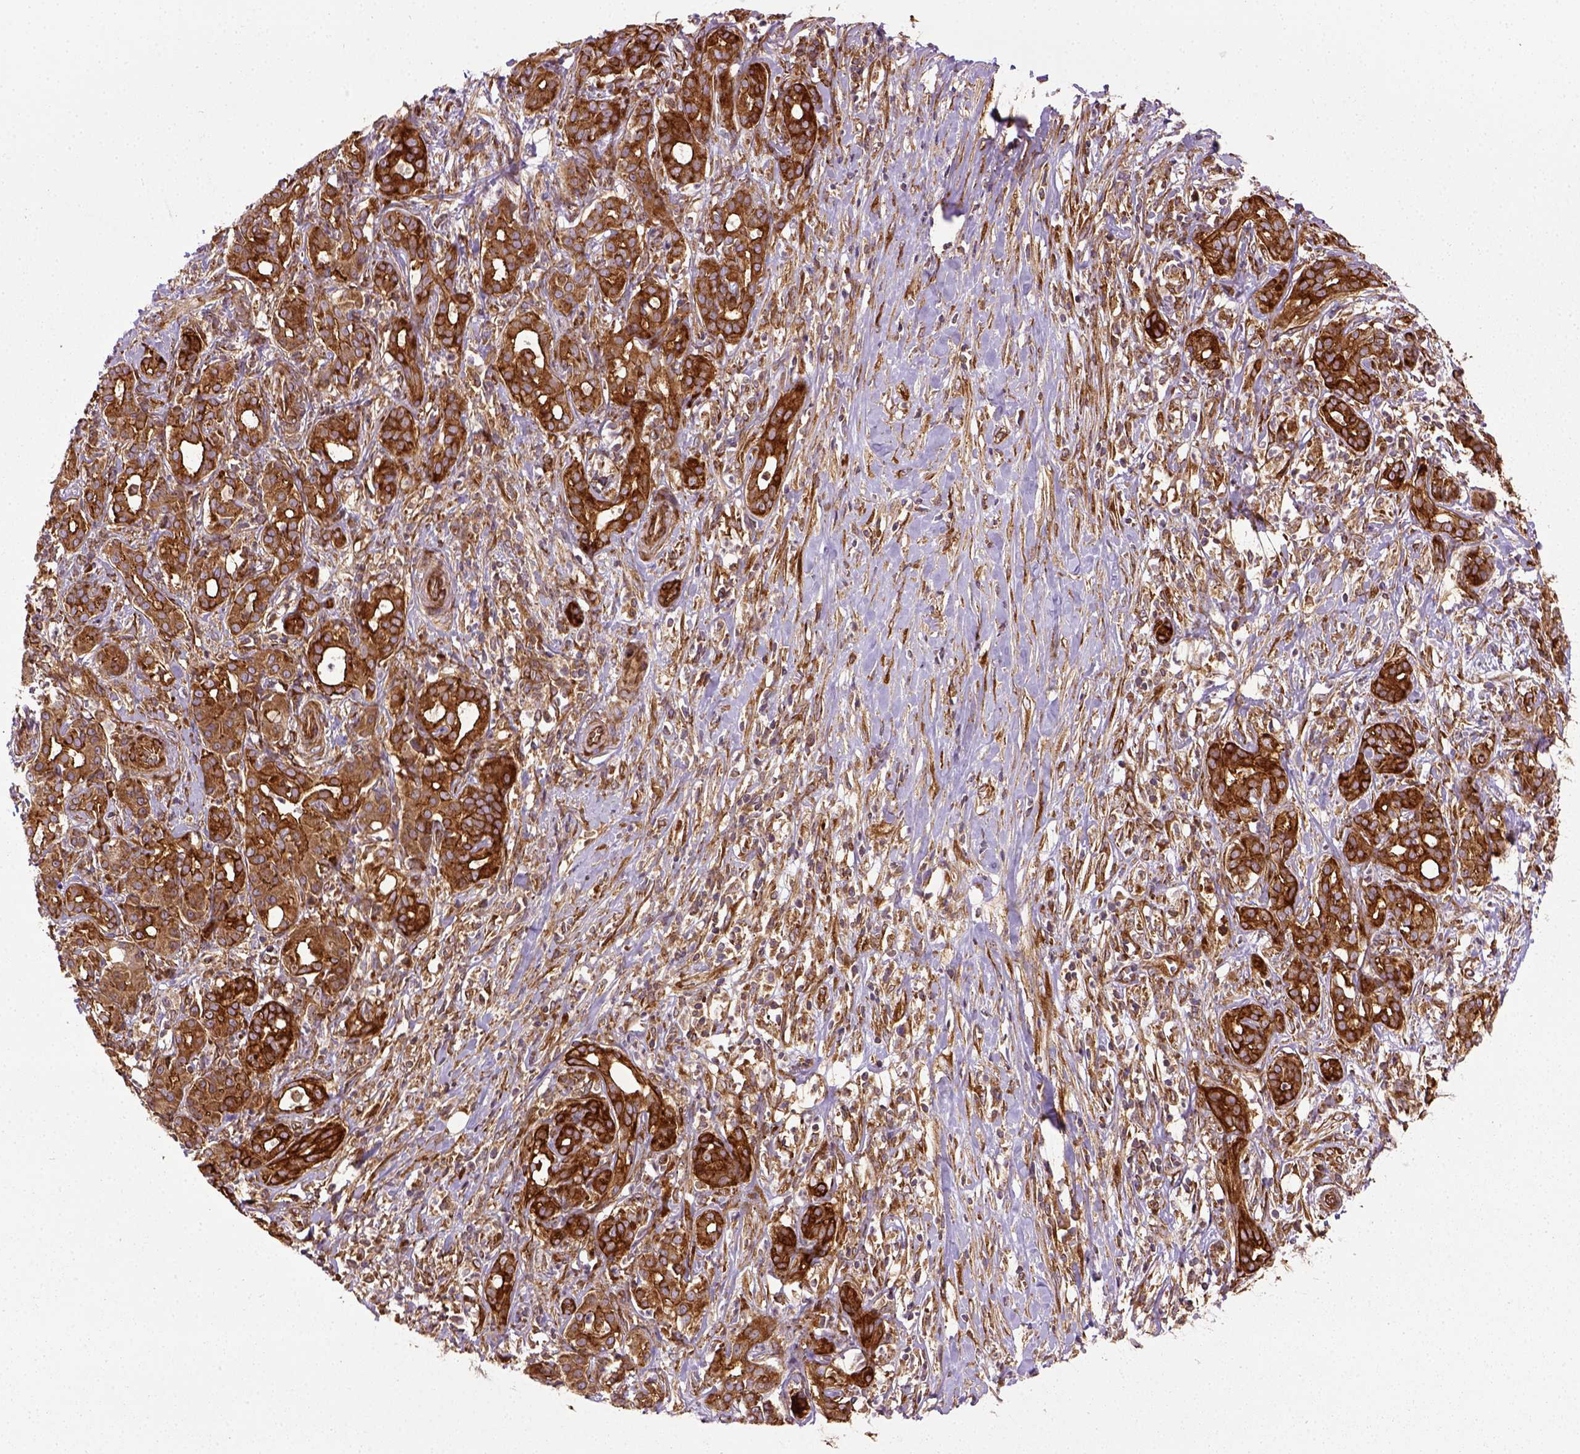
{"staining": {"intensity": "strong", "quantity": ">75%", "location": "cytoplasmic/membranous"}, "tissue": "pancreatic cancer", "cell_type": "Tumor cells", "image_type": "cancer", "snomed": [{"axis": "morphology", "description": "Adenocarcinoma, NOS"}, {"axis": "topography", "description": "Pancreas"}], "caption": "A high-resolution photomicrograph shows immunohistochemistry staining of pancreatic adenocarcinoma, which exhibits strong cytoplasmic/membranous staining in approximately >75% of tumor cells.", "gene": "CAPRIN1", "patient": {"sex": "male", "age": 61}}